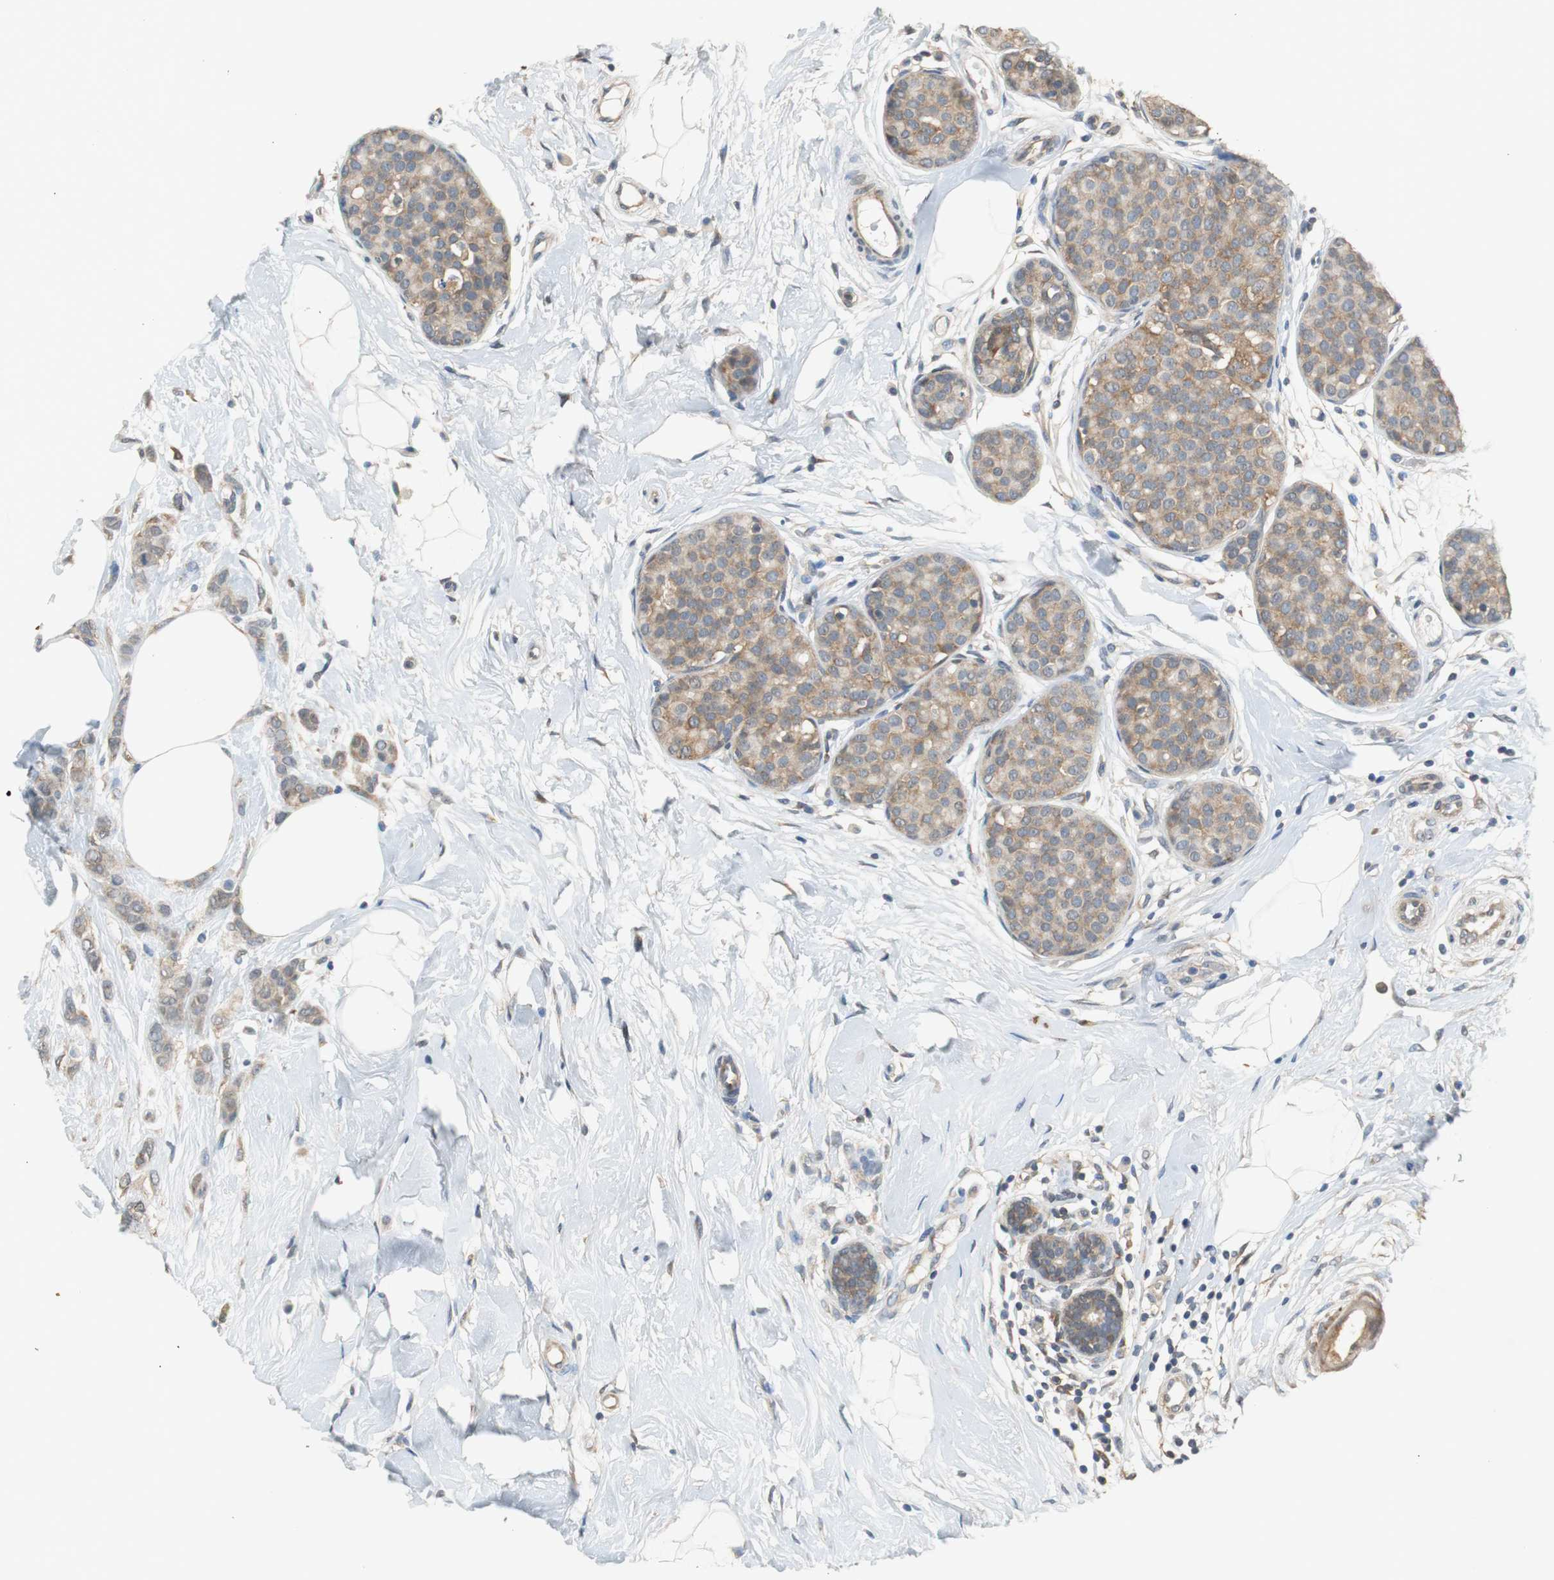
{"staining": {"intensity": "moderate", "quantity": ">75%", "location": "cytoplasmic/membranous"}, "tissue": "breast cancer", "cell_type": "Tumor cells", "image_type": "cancer", "snomed": [{"axis": "morphology", "description": "Lobular carcinoma, in situ"}, {"axis": "morphology", "description": "Lobular carcinoma"}, {"axis": "topography", "description": "Breast"}], "caption": "Immunohistochemistry (IHC) micrograph of lobular carcinoma (breast) stained for a protein (brown), which exhibits medium levels of moderate cytoplasmic/membranous staining in approximately >75% of tumor cells.", "gene": "UBQLN2", "patient": {"sex": "female", "age": 41}}